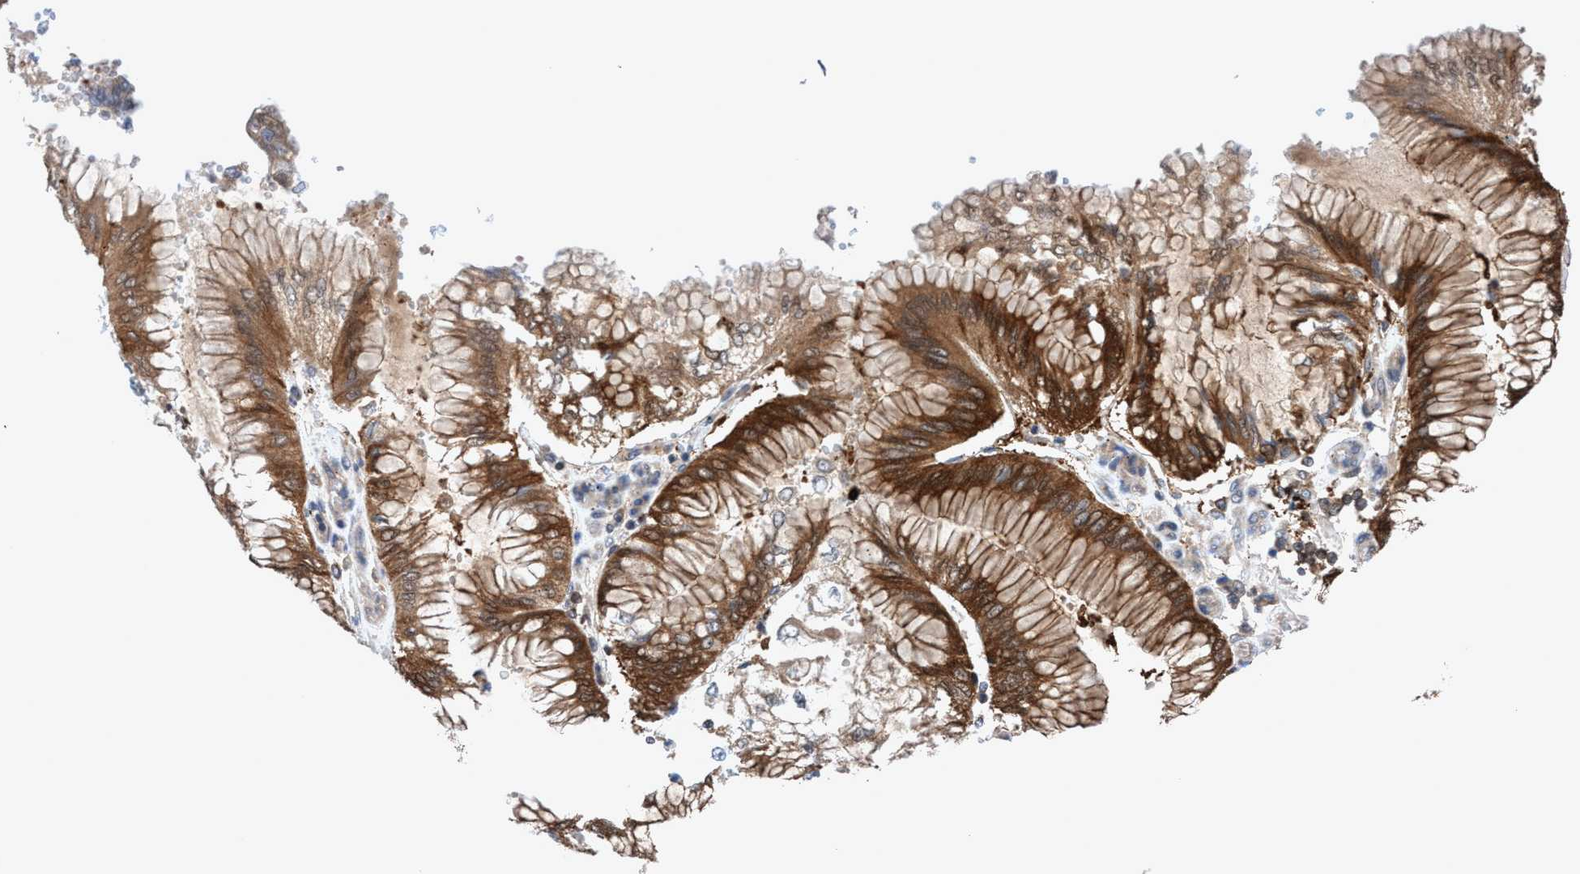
{"staining": {"intensity": "strong", "quantity": ">75%", "location": "cytoplasmic/membranous"}, "tissue": "stomach cancer", "cell_type": "Tumor cells", "image_type": "cancer", "snomed": [{"axis": "morphology", "description": "Adenocarcinoma, NOS"}, {"axis": "topography", "description": "Stomach"}], "caption": "Strong cytoplasmic/membranous protein expression is appreciated in approximately >75% of tumor cells in stomach adenocarcinoma.", "gene": "GLOD4", "patient": {"sex": "male", "age": 76}}